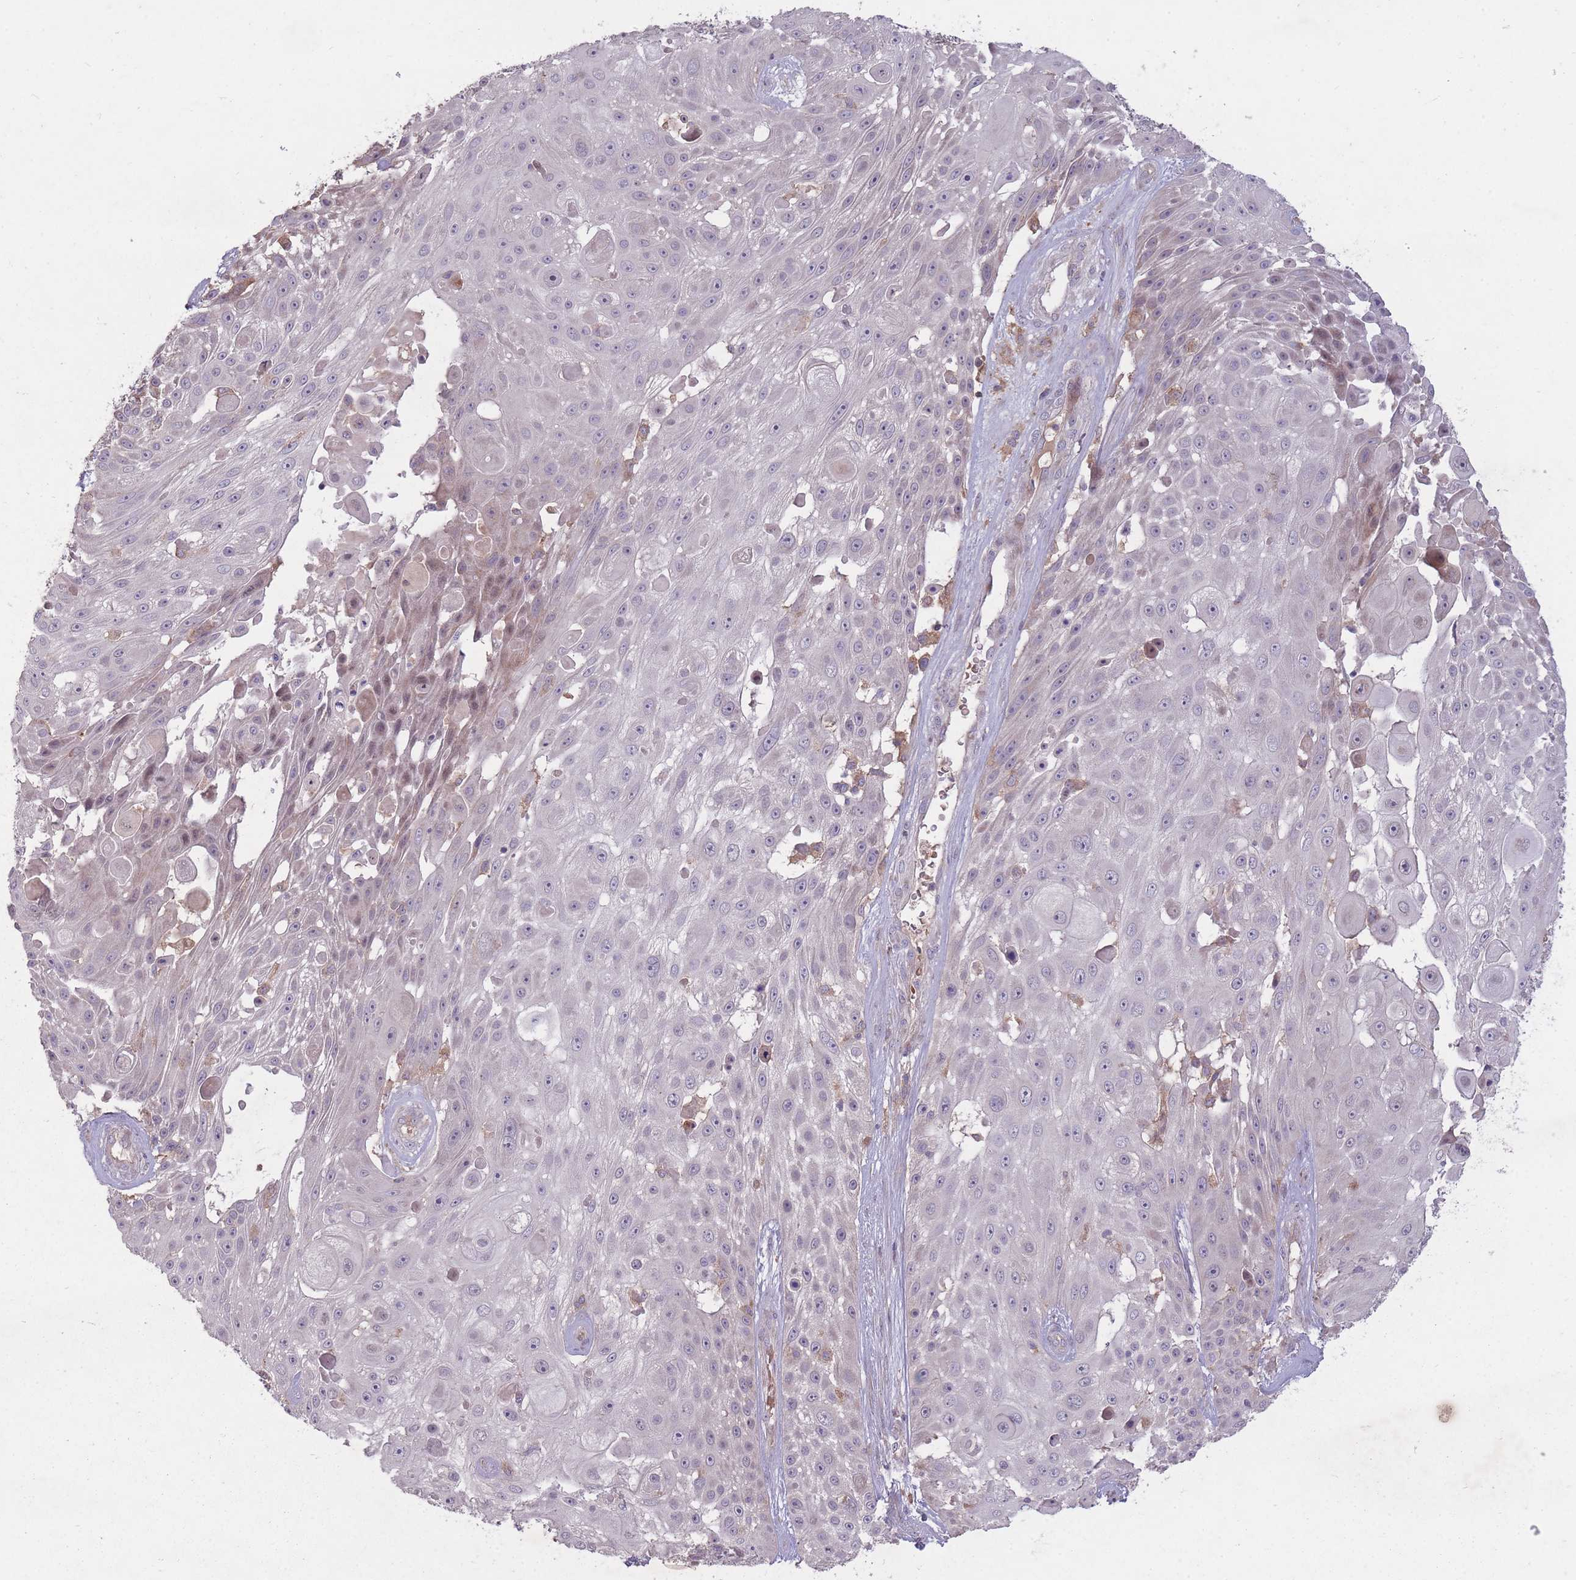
{"staining": {"intensity": "negative", "quantity": "none", "location": "none"}, "tissue": "skin cancer", "cell_type": "Tumor cells", "image_type": "cancer", "snomed": [{"axis": "morphology", "description": "Squamous cell carcinoma, NOS"}, {"axis": "topography", "description": "Skin"}], "caption": "Tumor cells are negative for protein expression in human squamous cell carcinoma (skin).", "gene": "OR2V2", "patient": {"sex": "female", "age": 86}}